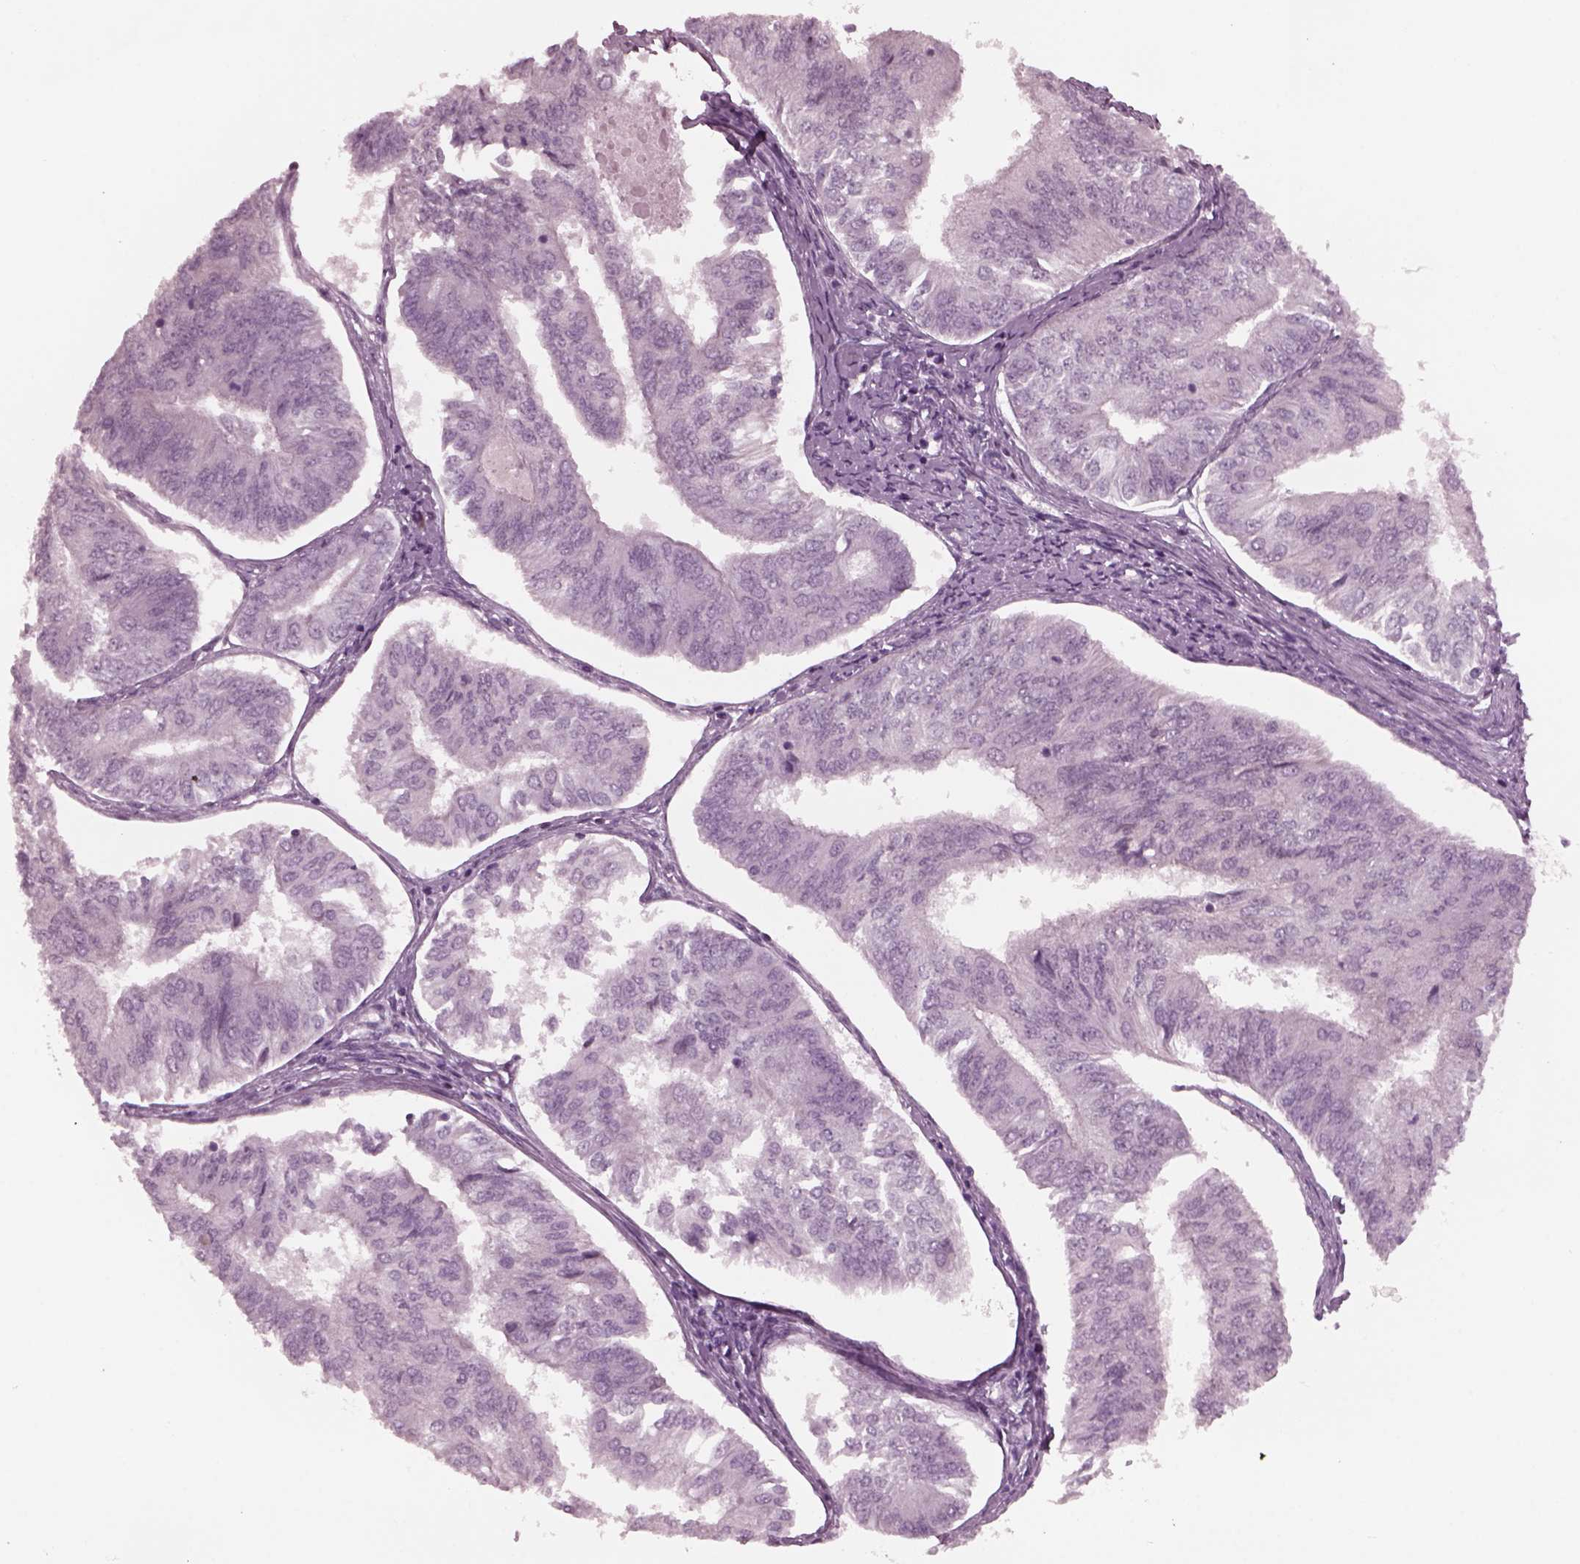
{"staining": {"intensity": "negative", "quantity": "none", "location": "none"}, "tissue": "endometrial cancer", "cell_type": "Tumor cells", "image_type": "cancer", "snomed": [{"axis": "morphology", "description": "Adenocarcinoma, NOS"}, {"axis": "topography", "description": "Endometrium"}], "caption": "This is a image of immunohistochemistry staining of adenocarcinoma (endometrial), which shows no staining in tumor cells.", "gene": "YY2", "patient": {"sex": "female", "age": 58}}